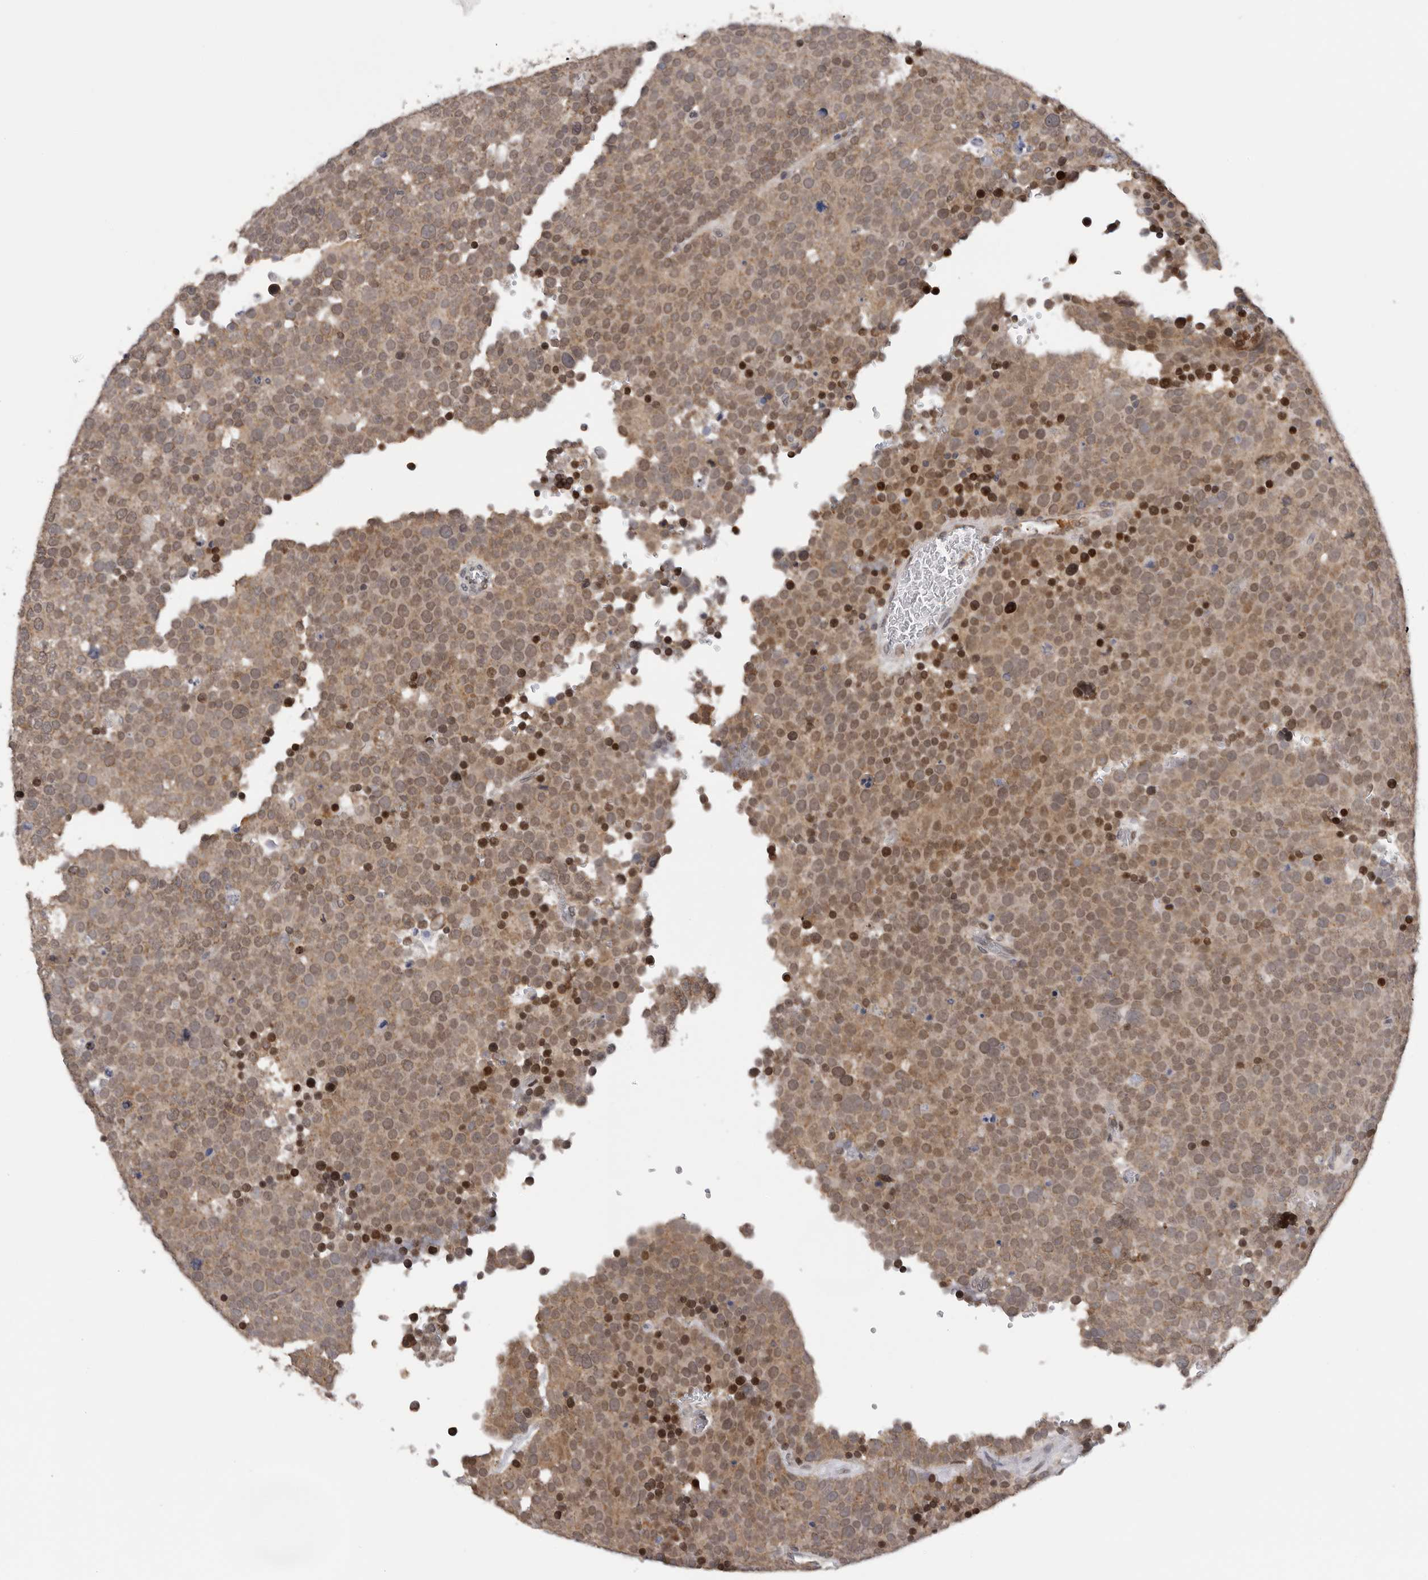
{"staining": {"intensity": "moderate", "quantity": ">75%", "location": "cytoplasmic/membranous,nuclear"}, "tissue": "testis cancer", "cell_type": "Tumor cells", "image_type": "cancer", "snomed": [{"axis": "morphology", "description": "Seminoma, NOS"}, {"axis": "topography", "description": "Testis"}], "caption": "A brown stain highlights moderate cytoplasmic/membranous and nuclear positivity of a protein in human testis seminoma tumor cells.", "gene": "KIF2B", "patient": {"sex": "male", "age": 71}}